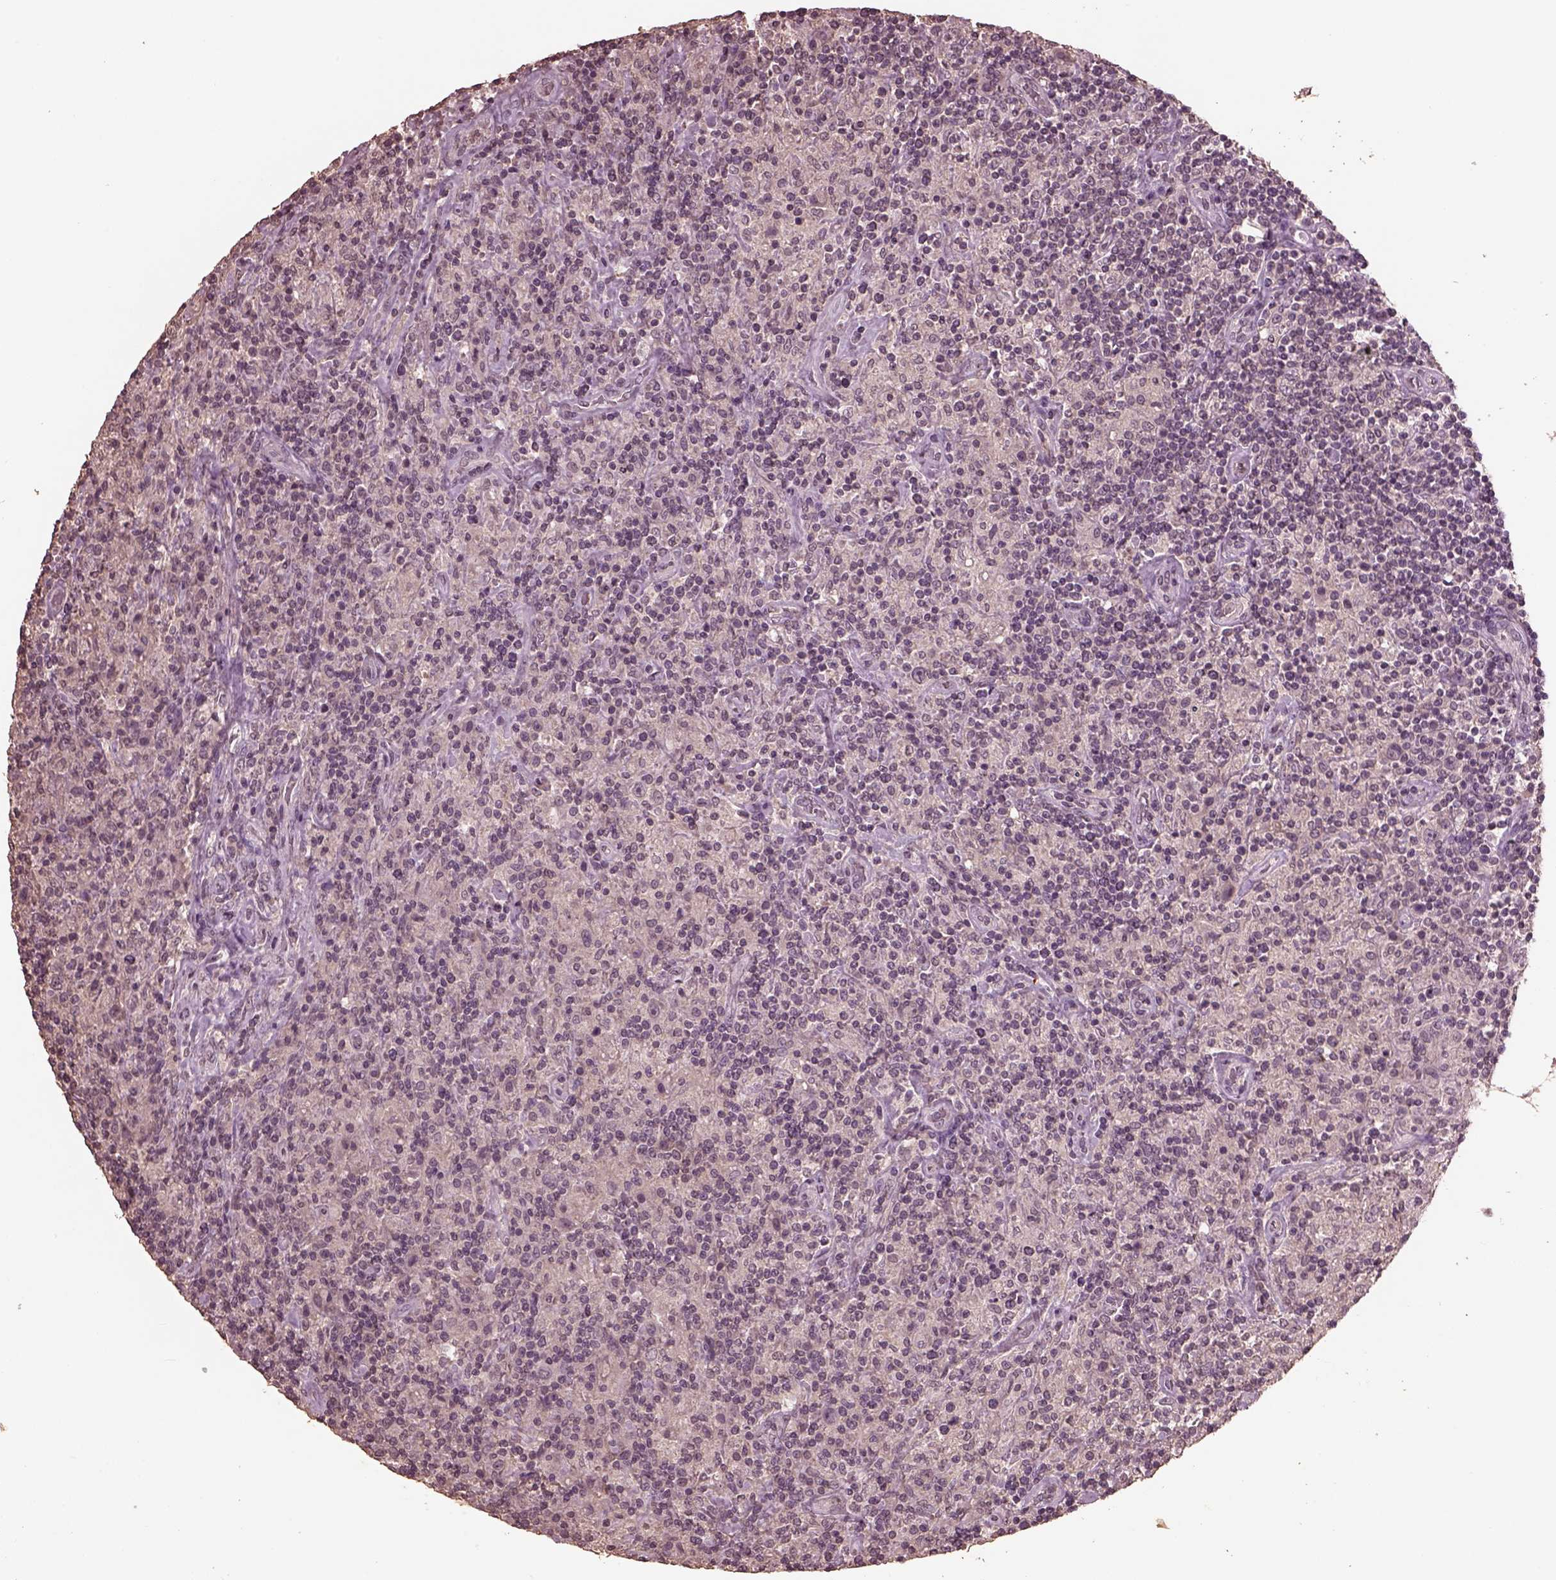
{"staining": {"intensity": "negative", "quantity": "none", "location": "none"}, "tissue": "lymphoma", "cell_type": "Tumor cells", "image_type": "cancer", "snomed": [{"axis": "morphology", "description": "Hodgkin's disease, NOS"}, {"axis": "topography", "description": "Lymph node"}], "caption": "Tumor cells show no significant protein expression in Hodgkin's disease.", "gene": "CPT1C", "patient": {"sex": "male", "age": 70}}